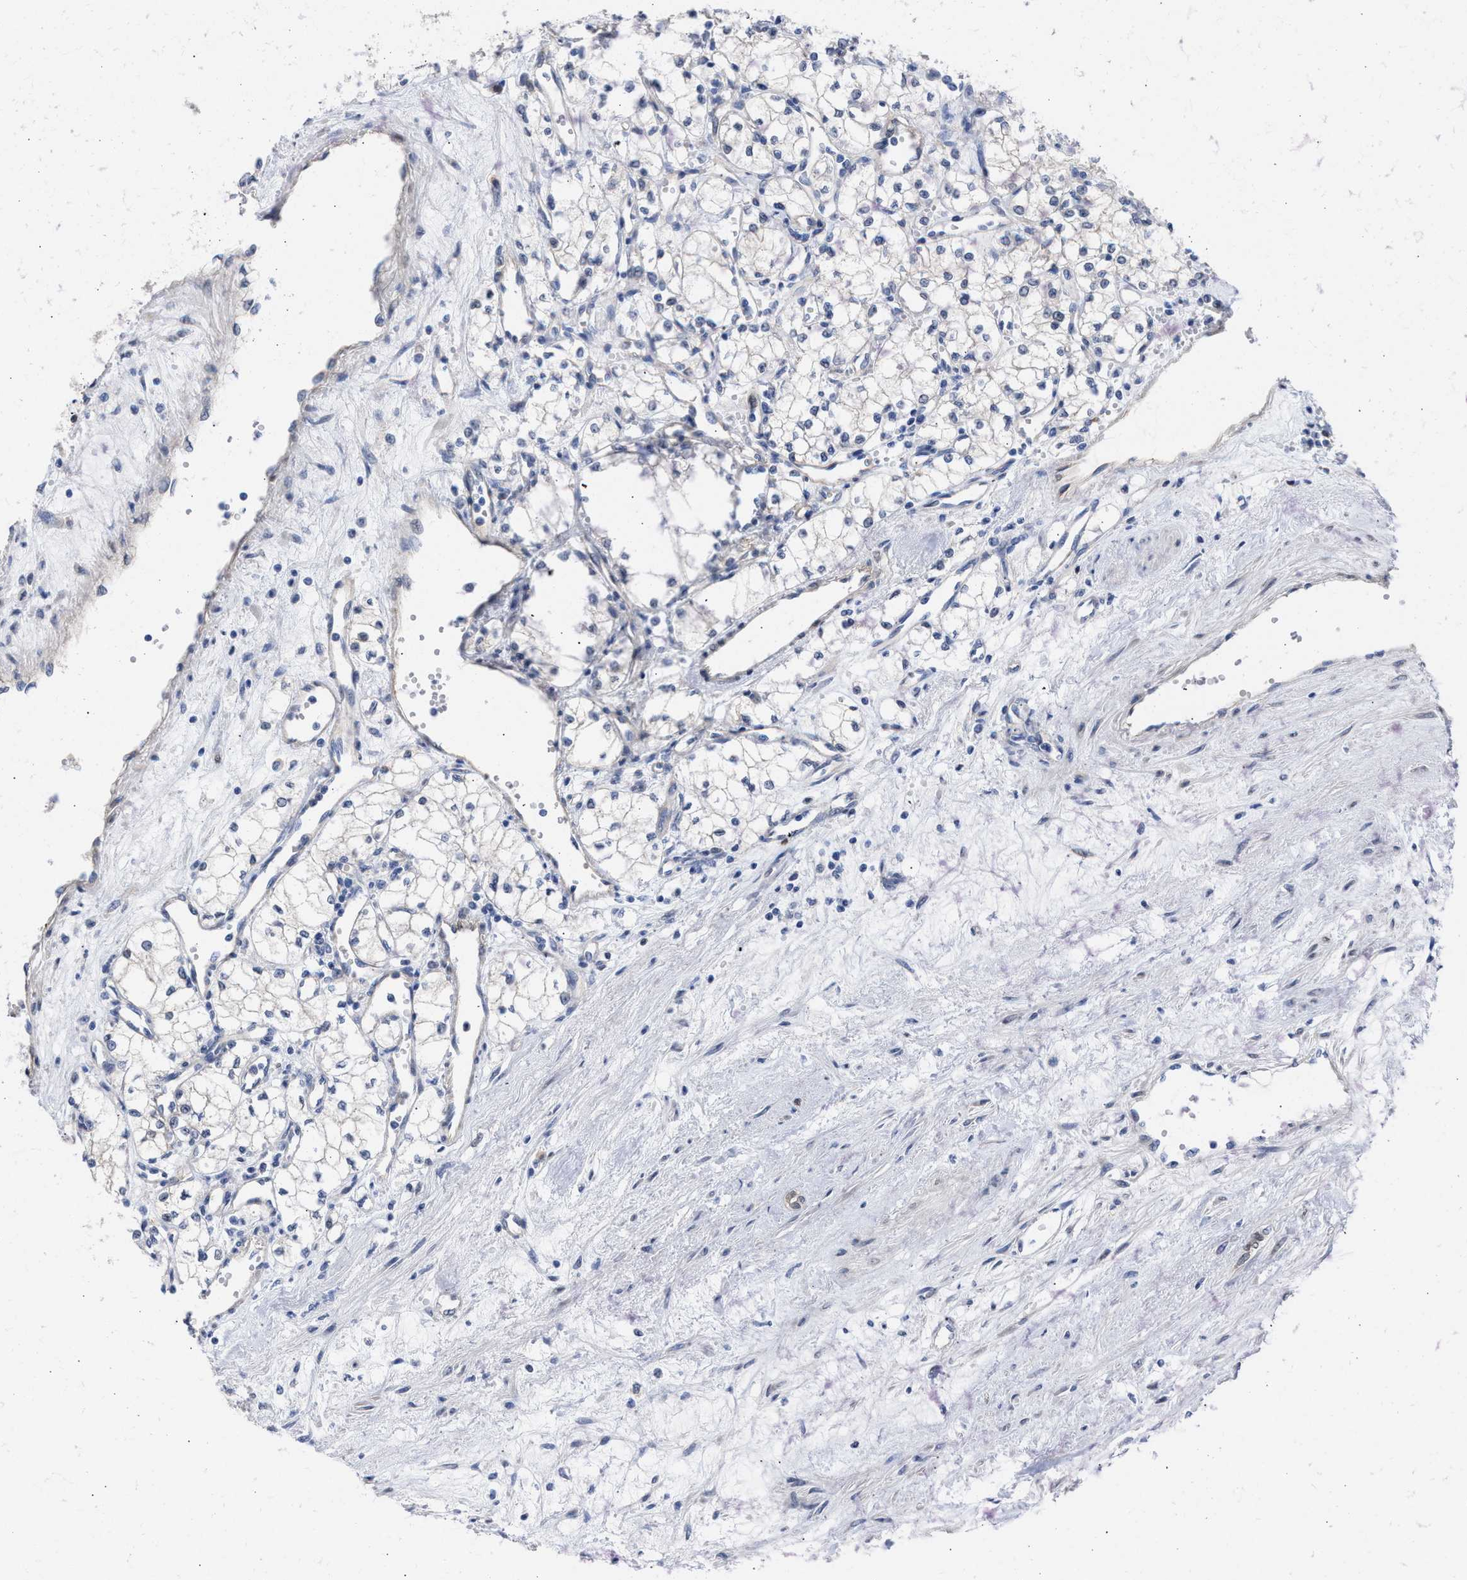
{"staining": {"intensity": "negative", "quantity": "none", "location": "none"}, "tissue": "renal cancer", "cell_type": "Tumor cells", "image_type": "cancer", "snomed": [{"axis": "morphology", "description": "Adenocarcinoma, NOS"}, {"axis": "topography", "description": "Kidney"}], "caption": "Renal cancer (adenocarcinoma) was stained to show a protein in brown. There is no significant staining in tumor cells.", "gene": "THRA", "patient": {"sex": "male", "age": 59}}